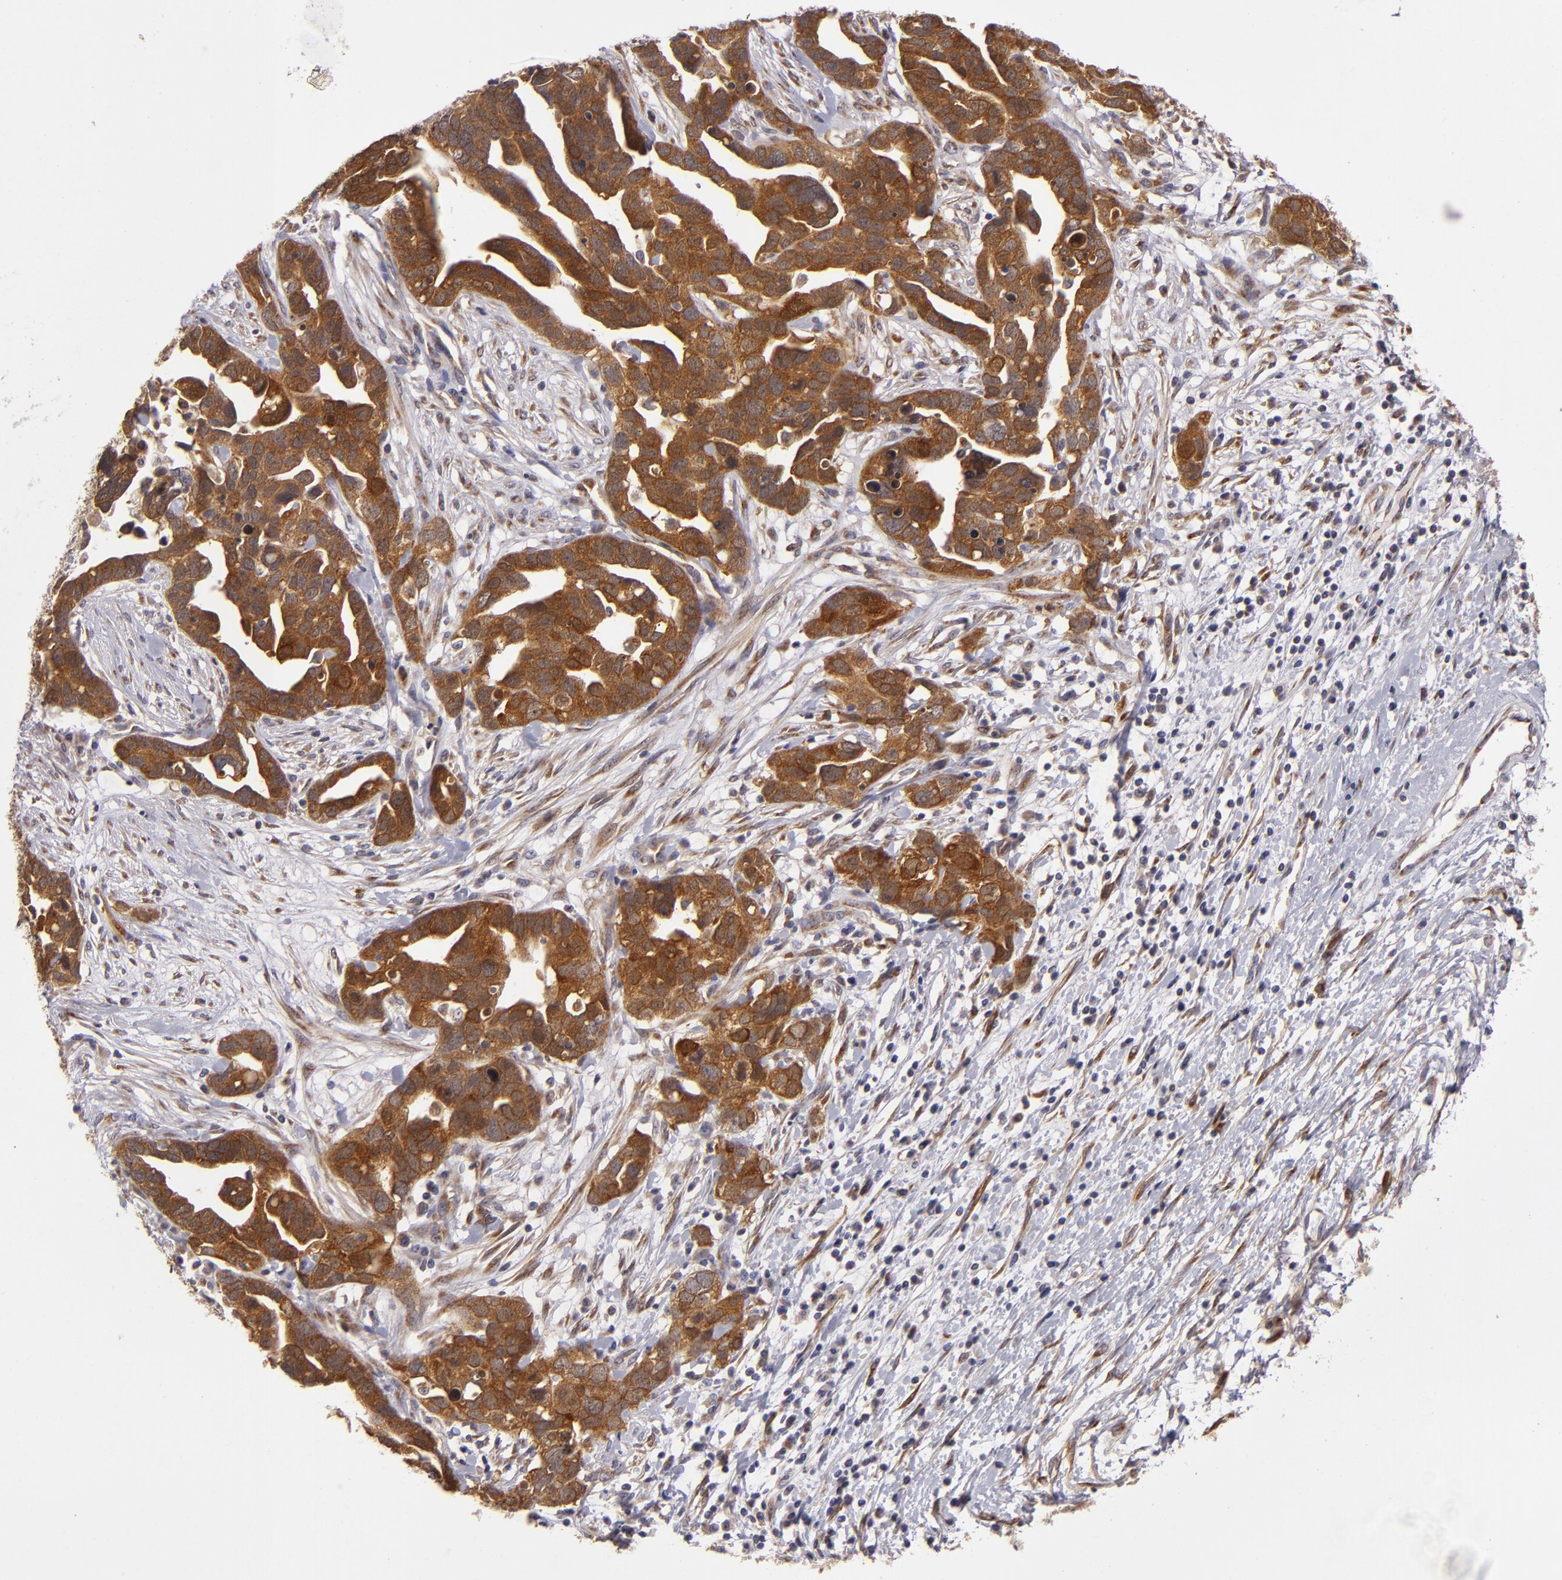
{"staining": {"intensity": "strong", "quantity": ">75%", "location": "cytoplasmic/membranous"}, "tissue": "ovarian cancer", "cell_type": "Tumor cells", "image_type": "cancer", "snomed": [{"axis": "morphology", "description": "Cystadenocarcinoma, serous, NOS"}, {"axis": "topography", "description": "Ovary"}], "caption": "Tumor cells exhibit high levels of strong cytoplasmic/membranous staining in approximately >75% of cells in human ovarian serous cystadenocarcinoma.", "gene": "SH2D4A", "patient": {"sex": "female", "age": 54}}